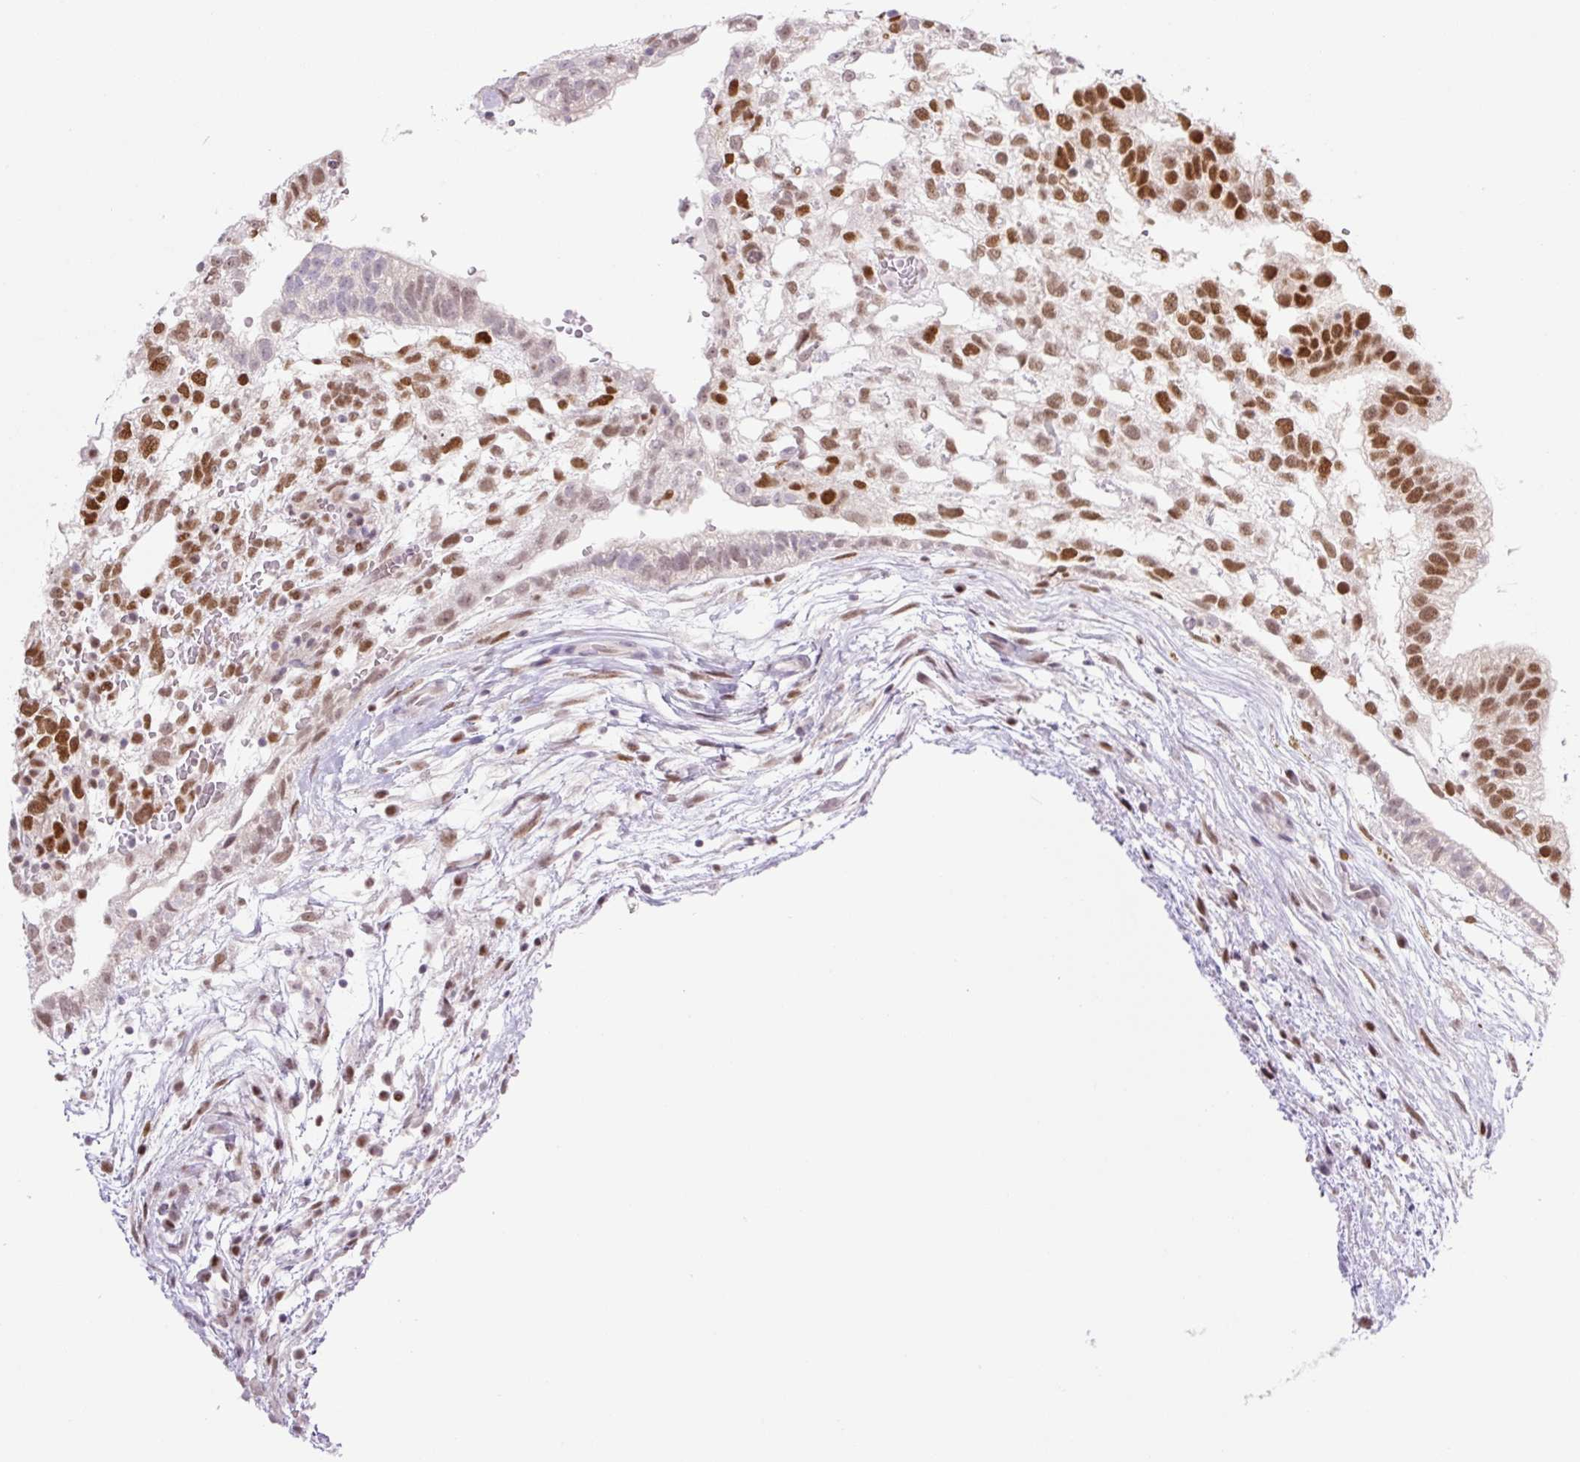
{"staining": {"intensity": "moderate", "quantity": "25%-75%", "location": "nuclear"}, "tissue": "testis cancer", "cell_type": "Tumor cells", "image_type": "cancer", "snomed": [{"axis": "morphology", "description": "Carcinoma, Embryonal, NOS"}, {"axis": "topography", "description": "Testis"}], "caption": "Protein staining by IHC demonstrates moderate nuclear staining in about 25%-75% of tumor cells in testis cancer (embryonal carcinoma).", "gene": "TLE3", "patient": {"sex": "male", "age": 32}}